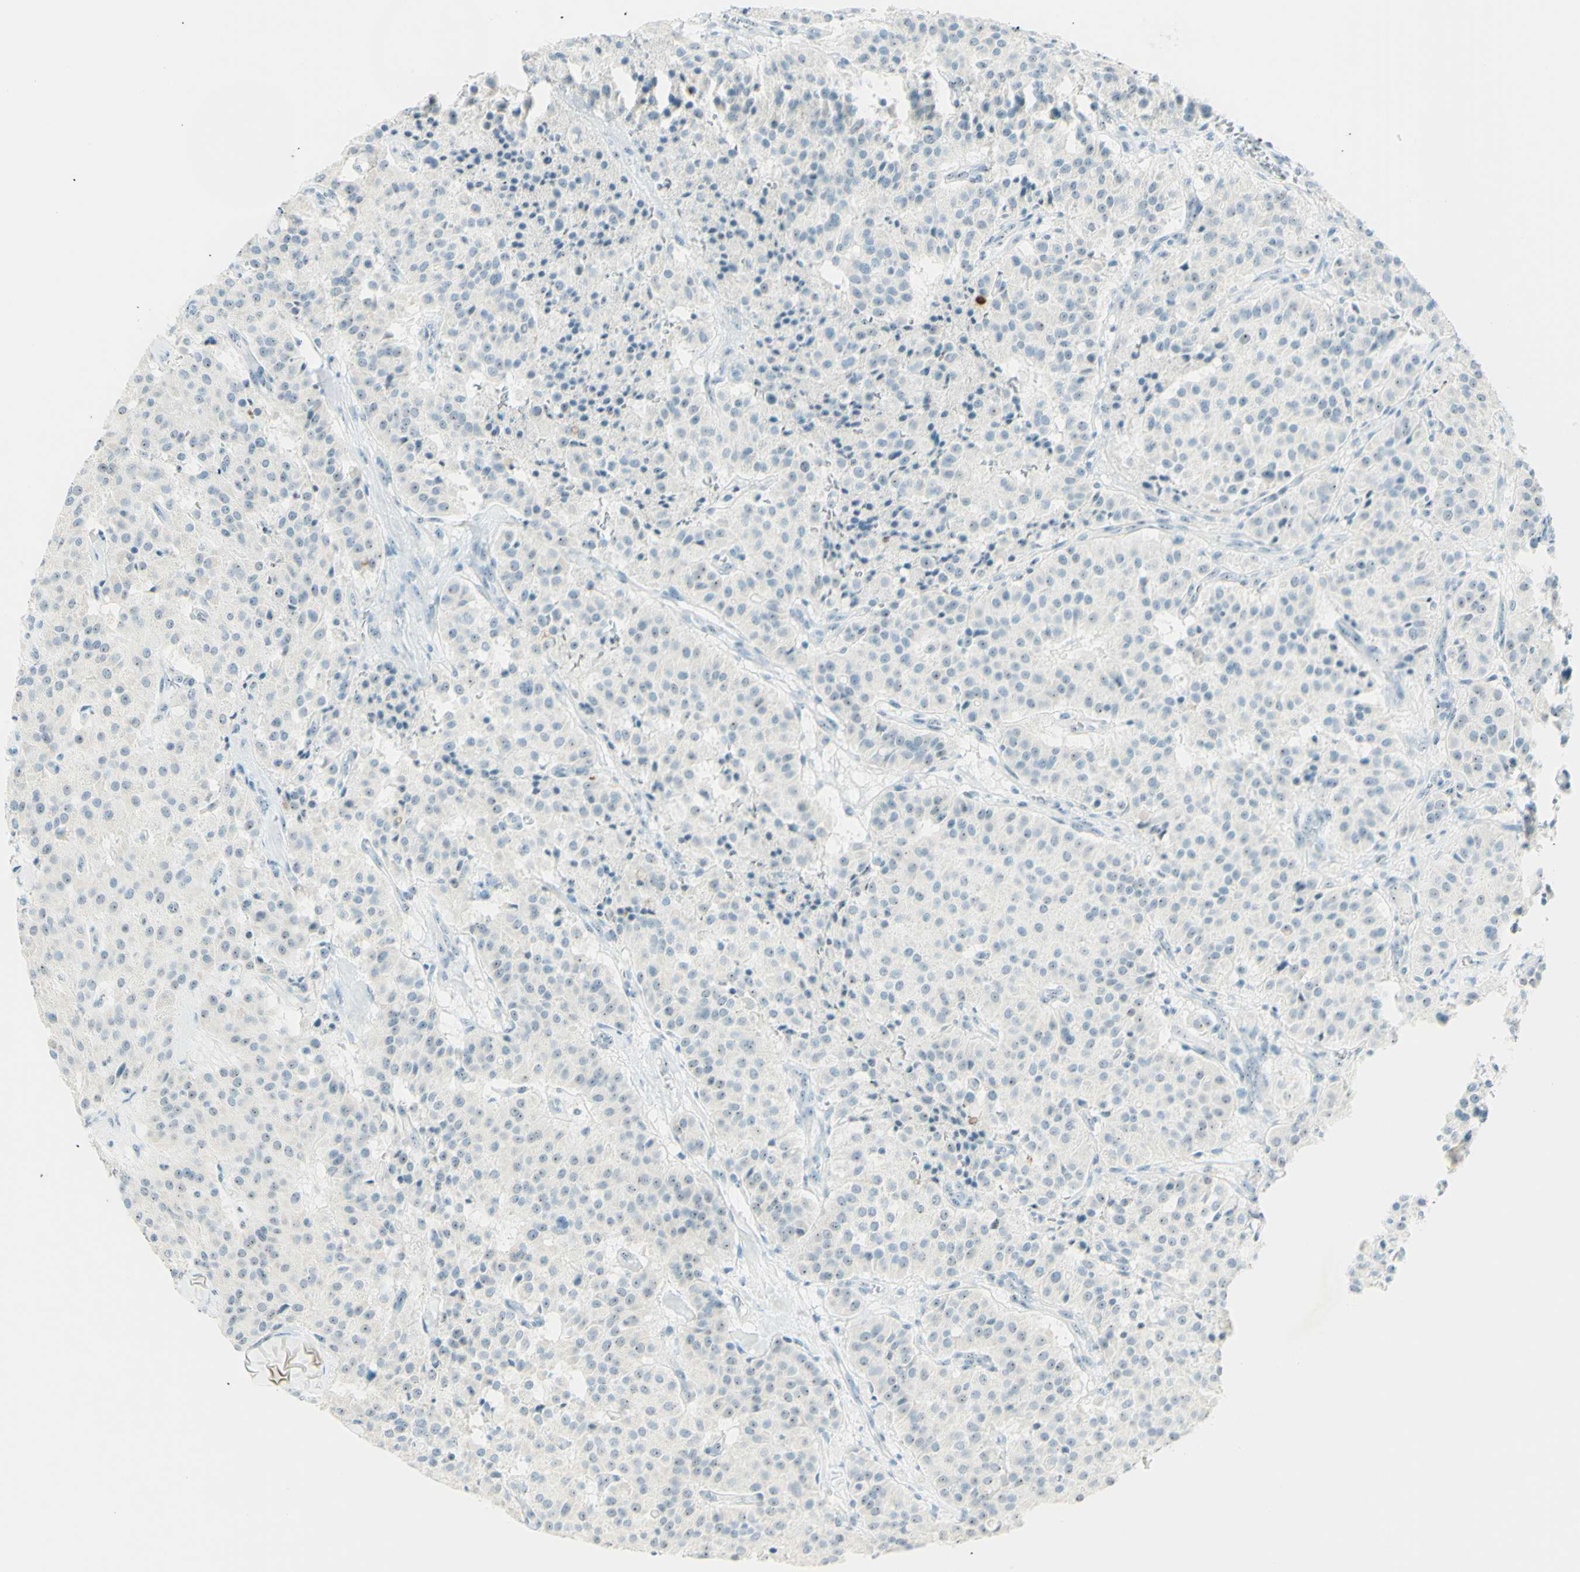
{"staining": {"intensity": "negative", "quantity": "none", "location": "none"}, "tissue": "carcinoid", "cell_type": "Tumor cells", "image_type": "cancer", "snomed": [{"axis": "morphology", "description": "Carcinoid, malignant, NOS"}, {"axis": "topography", "description": "Lung"}], "caption": "This is a photomicrograph of immunohistochemistry staining of carcinoid, which shows no staining in tumor cells.", "gene": "FMR1NB", "patient": {"sex": "male", "age": 30}}